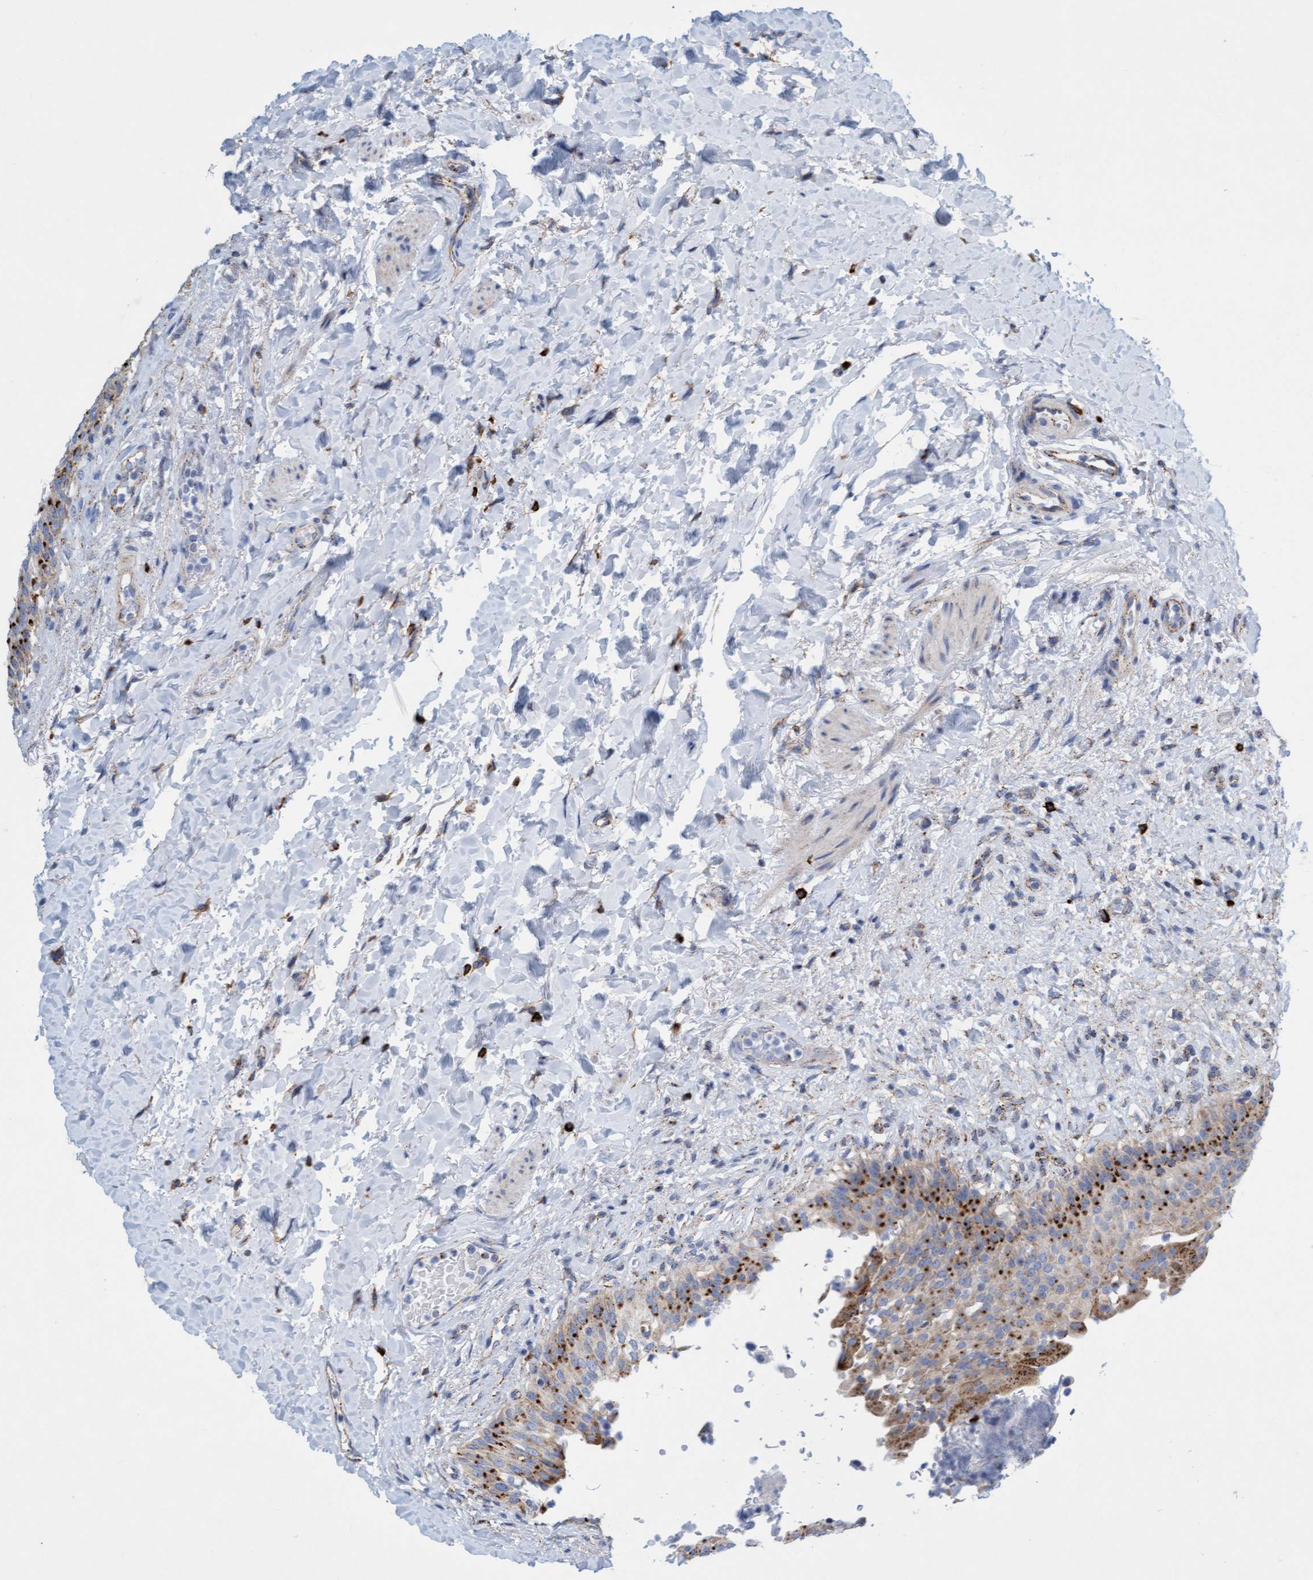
{"staining": {"intensity": "moderate", "quantity": "25%-75%", "location": "cytoplasmic/membranous"}, "tissue": "urinary bladder", "cell_type": "Urothelial cells", "image_type": "normal", "snomed": [{"axis": "morphology", "description": "Normal tissue, NOS"}, {"axis": "topography", "description": "Urinary bladder"}], "caption": "Protein staining reveals moderate cytoplasmic/membranous staining in approximately 25%-75% of urothelial cells in unremarkable urinary bladder.", "gene": "SGSH", "patient": {"sex": "female", "age": 60}}